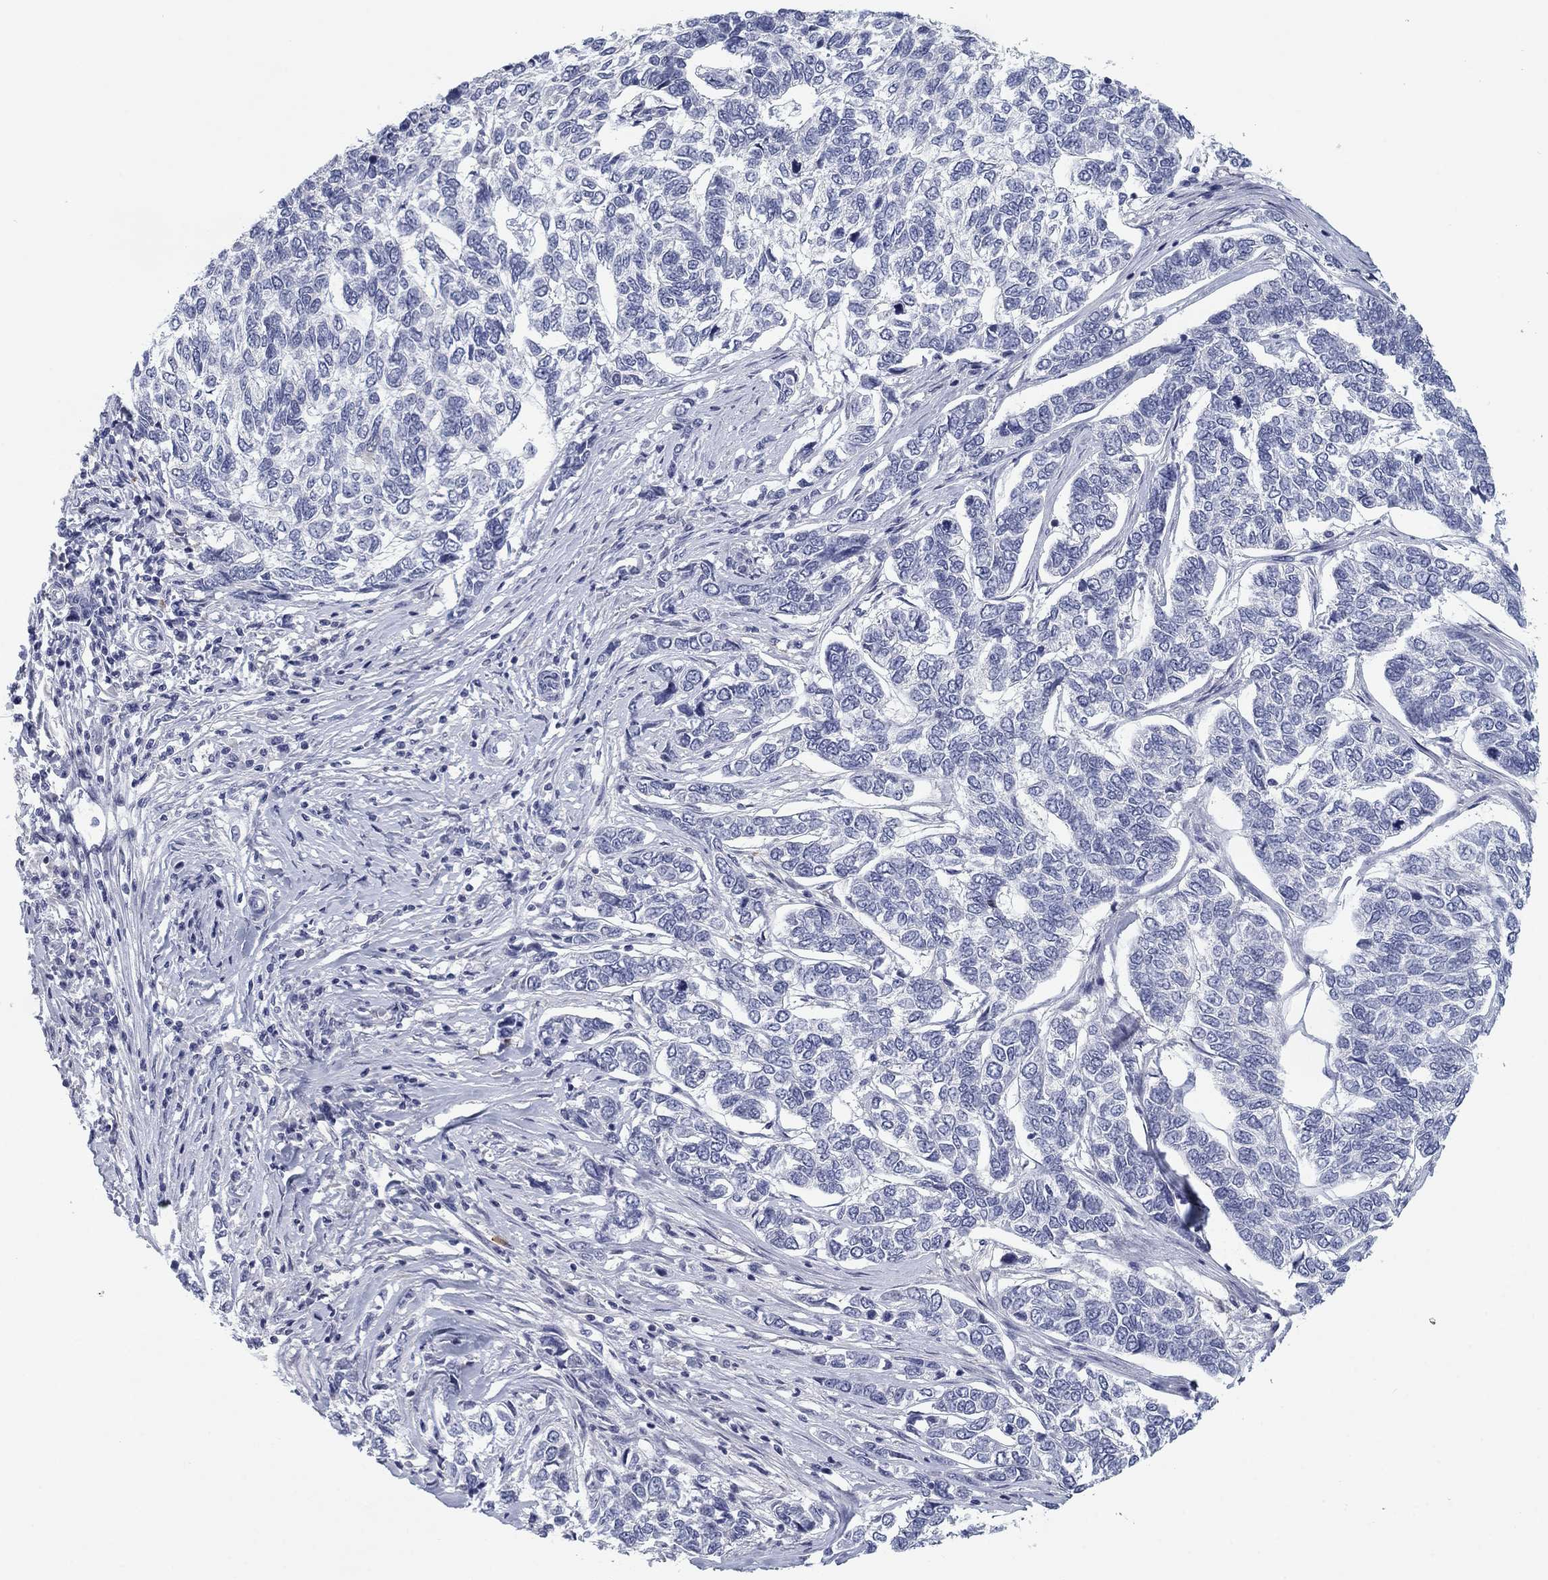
{"staining": {"intensity": "negative", "quantity": "none", "location": "none"}, "tissue": "skin cancer", "cell_type": "Tumor cells", "image_type": "cancer", "snomed": [{"axis": "morphology", "description": "Basal cell carcinoma"}, {"axis": "topography", "description": "Skin"}], "caption": "High magnification brightfield microscopy of skin cancer (basal cell carcinoma) stained with DAB (3,3'-diaminobenzidine) (brown) and counterstained with hematoxylin (blue): tumor cells show no significant staining.", "gene": "CALB1", "patient": {"sex": "female", "age": 65}}